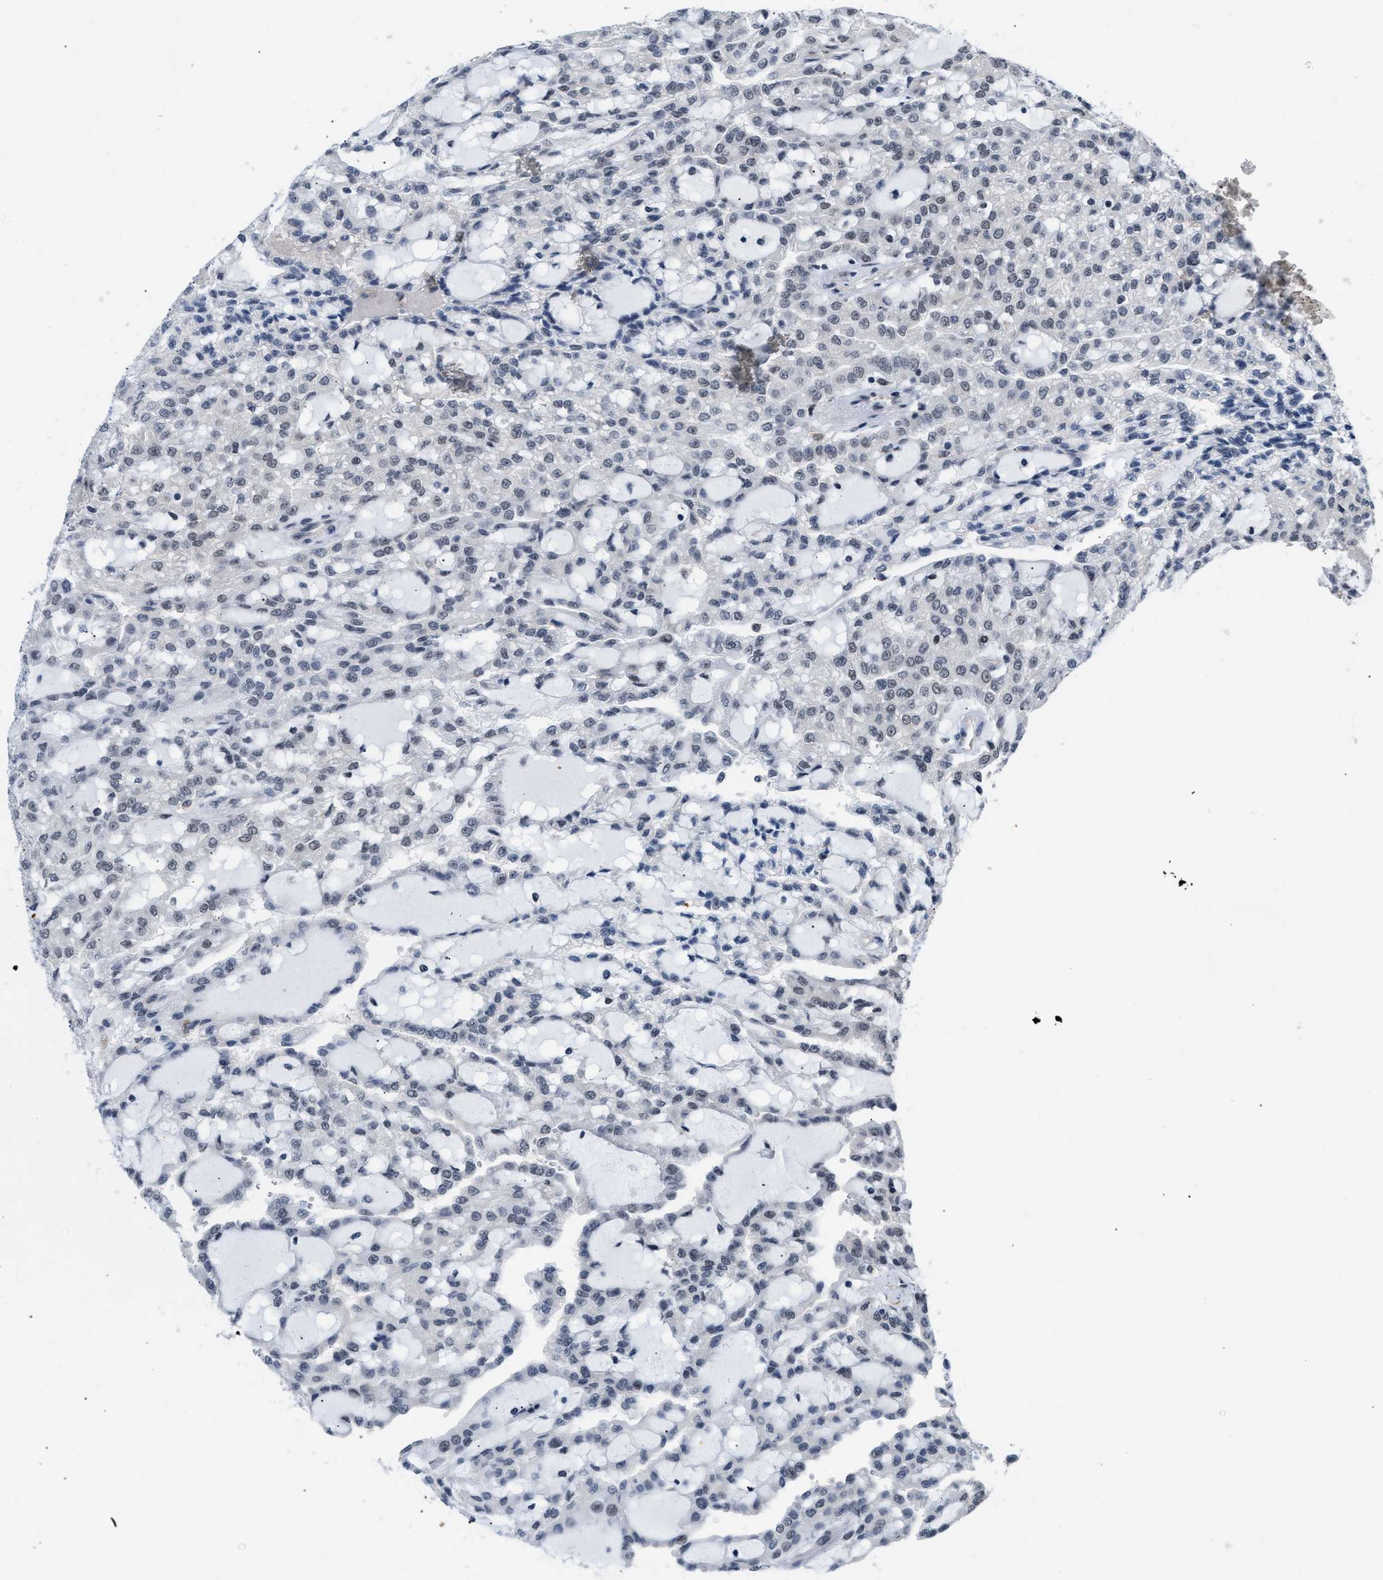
{"staining": {"intensity": "weak", "quantity": "<25%", "location": "nuclear"}, "tissue": "renal cancer", "cell_type": "Tumor cells", "image_type": "cancer", "snomed": [{"axis": "morphology", "description": "Adenocarcinoma, NOS"}, {"axis": "topography", "description": "Kidney"}], "caption": "Immunohistochemistry (IHC) of human renal cancer shows no expression in tumor cells. (DAB immunohistochemistry (IHC) with hematoxylin counter stain).", "gene": "TXNRD3", "patient": {"sex": "male", "age": 63}}